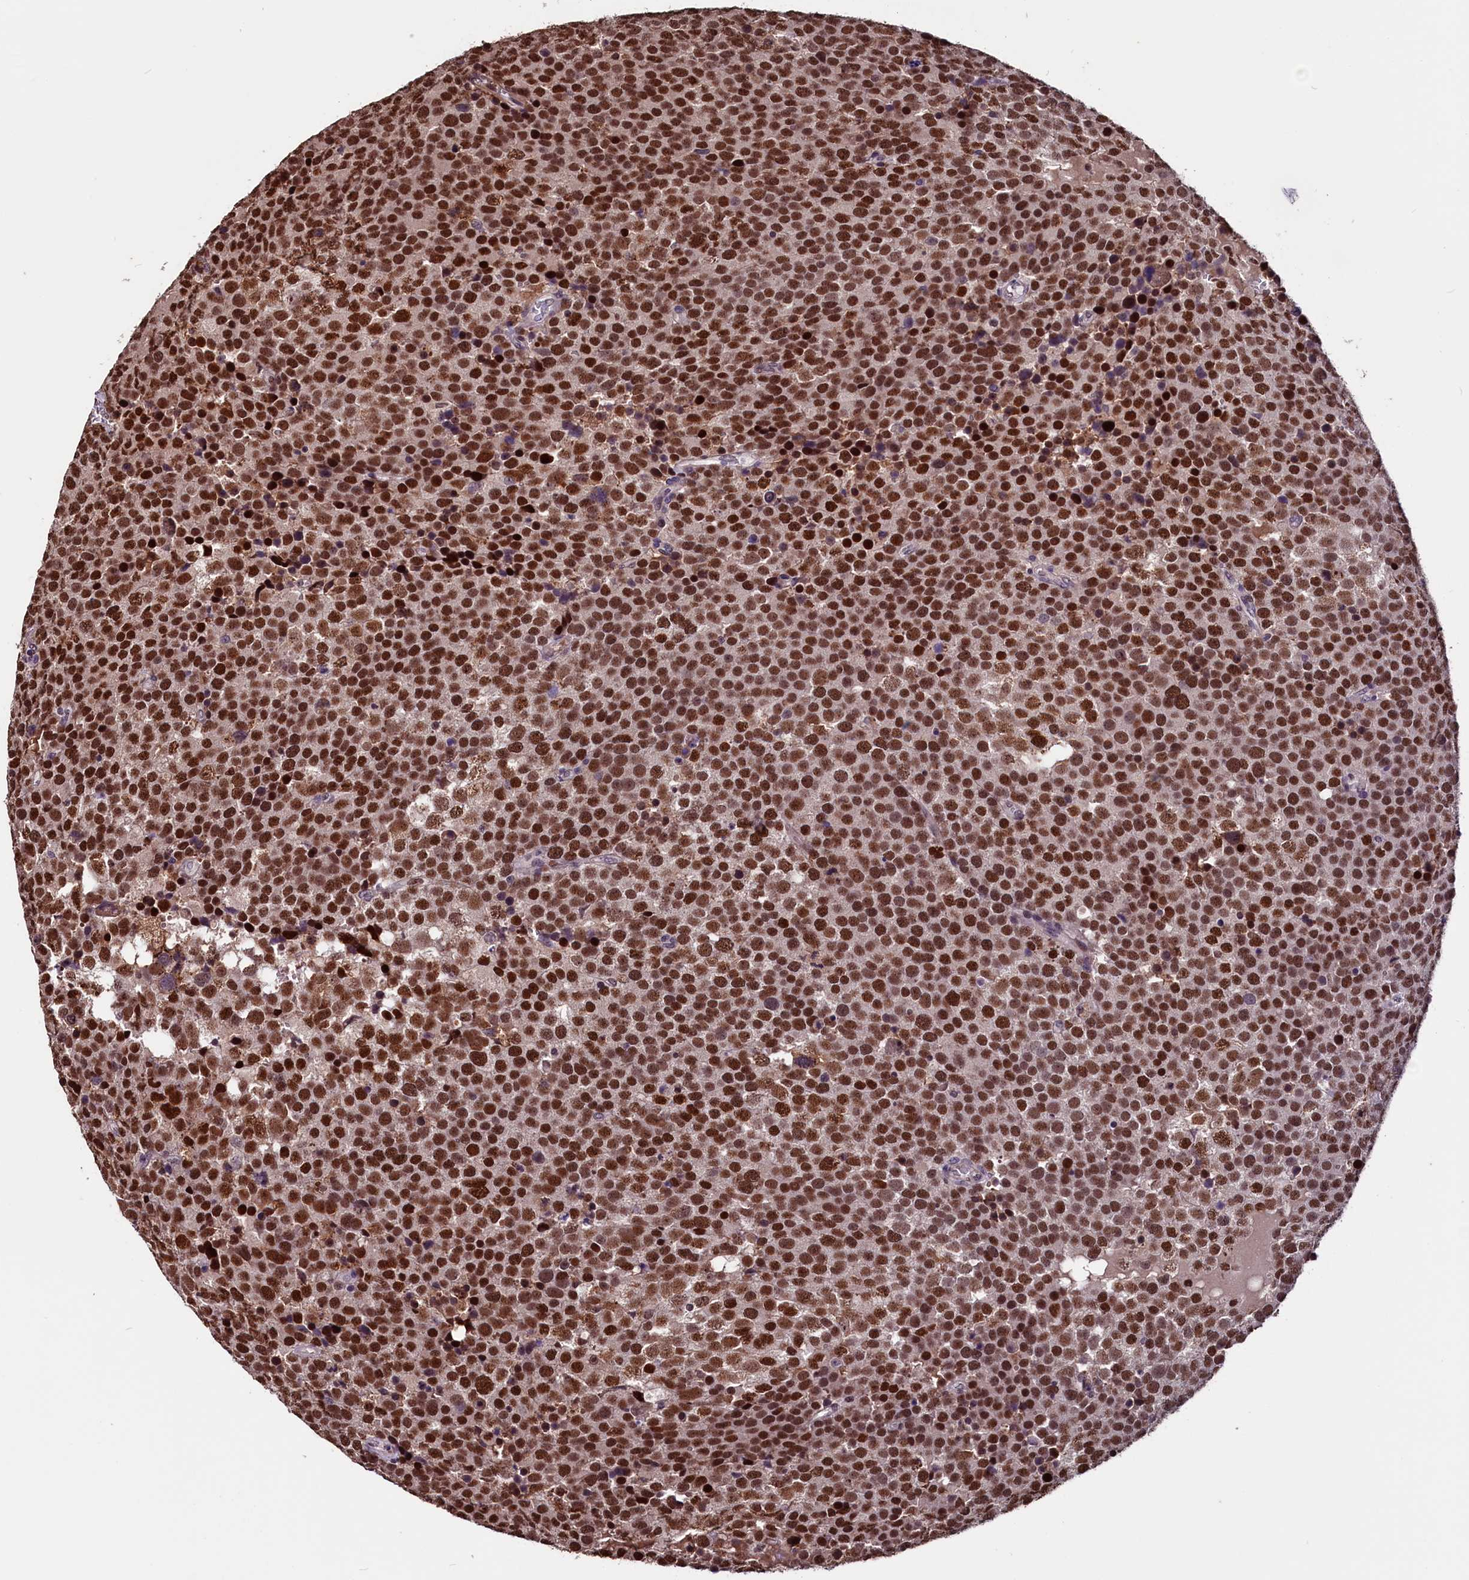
{"staining": {"intensity": "strong", "quantity": ">75%", "location": "nuclear"}, "tissue": "testis cancer", "cell_type": "Tumor cells", "image_type": "cancer", "snomed": [{"axis": "morphology", "description": "Seminoma, NOS"}, {"axis": "topography", "description": "Testis"}], "caption": "Immunohistochemical staining of testis seminoma shows high levels of strong nuclear staining in approximately >75% of tumor cells.", "gene": "RNMT", "patient": {"sex": "male", "age": 71}}